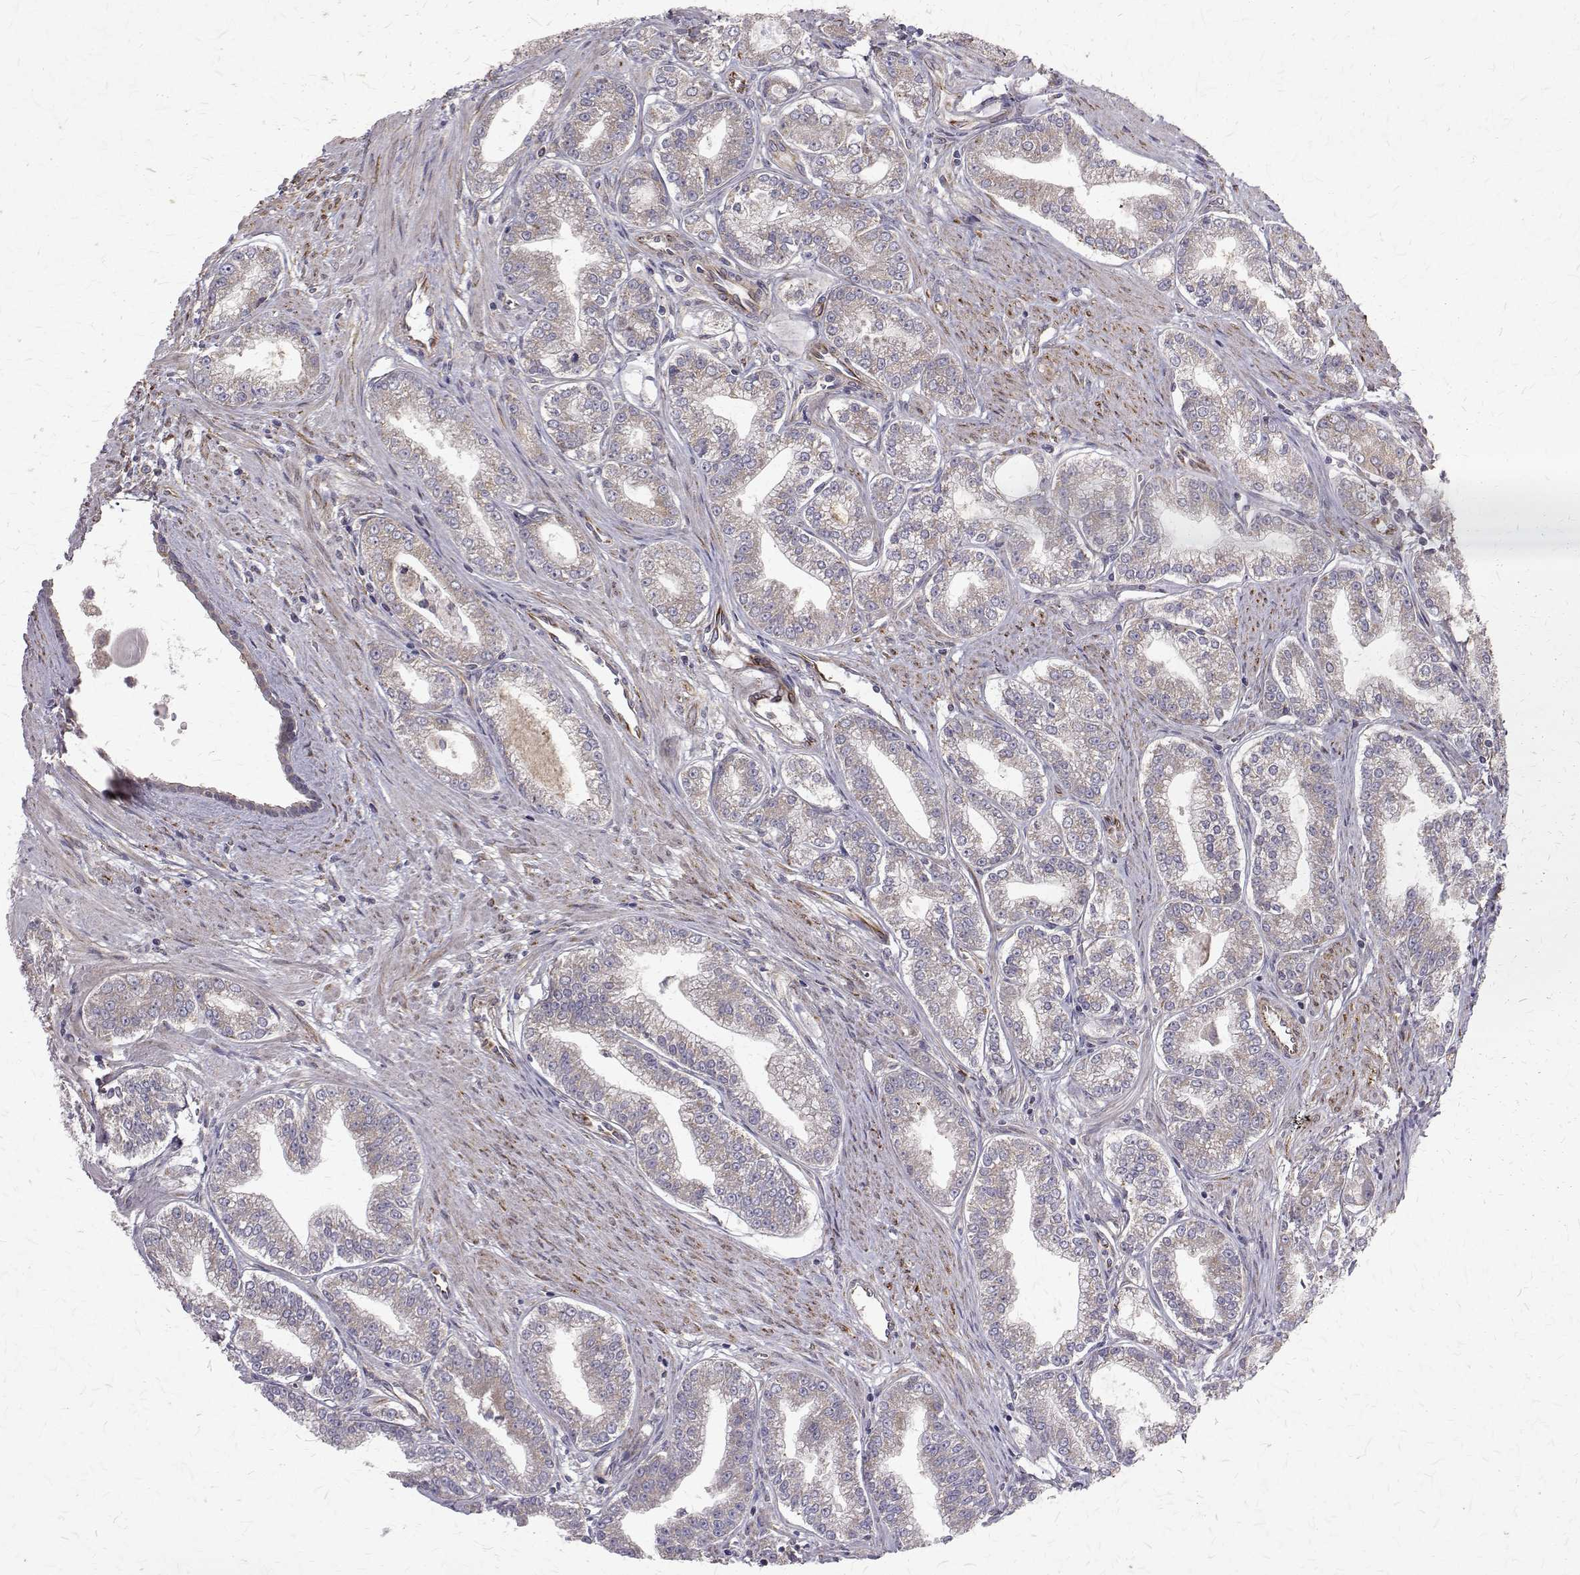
{"staining": {"intensity": "moderate", "quantity": "<25%", "location": "cytoplasmic/membranous"}, "tissue": "prostate cancer", "cell_type": "Tumor cells", "image_type": "cancer", "snomed": [{"axis": "morphology", "description": "Adenocarcinoma, NOS"}, {"axis": "topography", "description": "Prostate"}], "caption": "Moderate cytoplasmic/membranous protein expression is appreciated in about <25% of tumor cells in prostate cancer.", "gene": "ARFGAP1", "patient": {"sex": "male", "age": 71}}